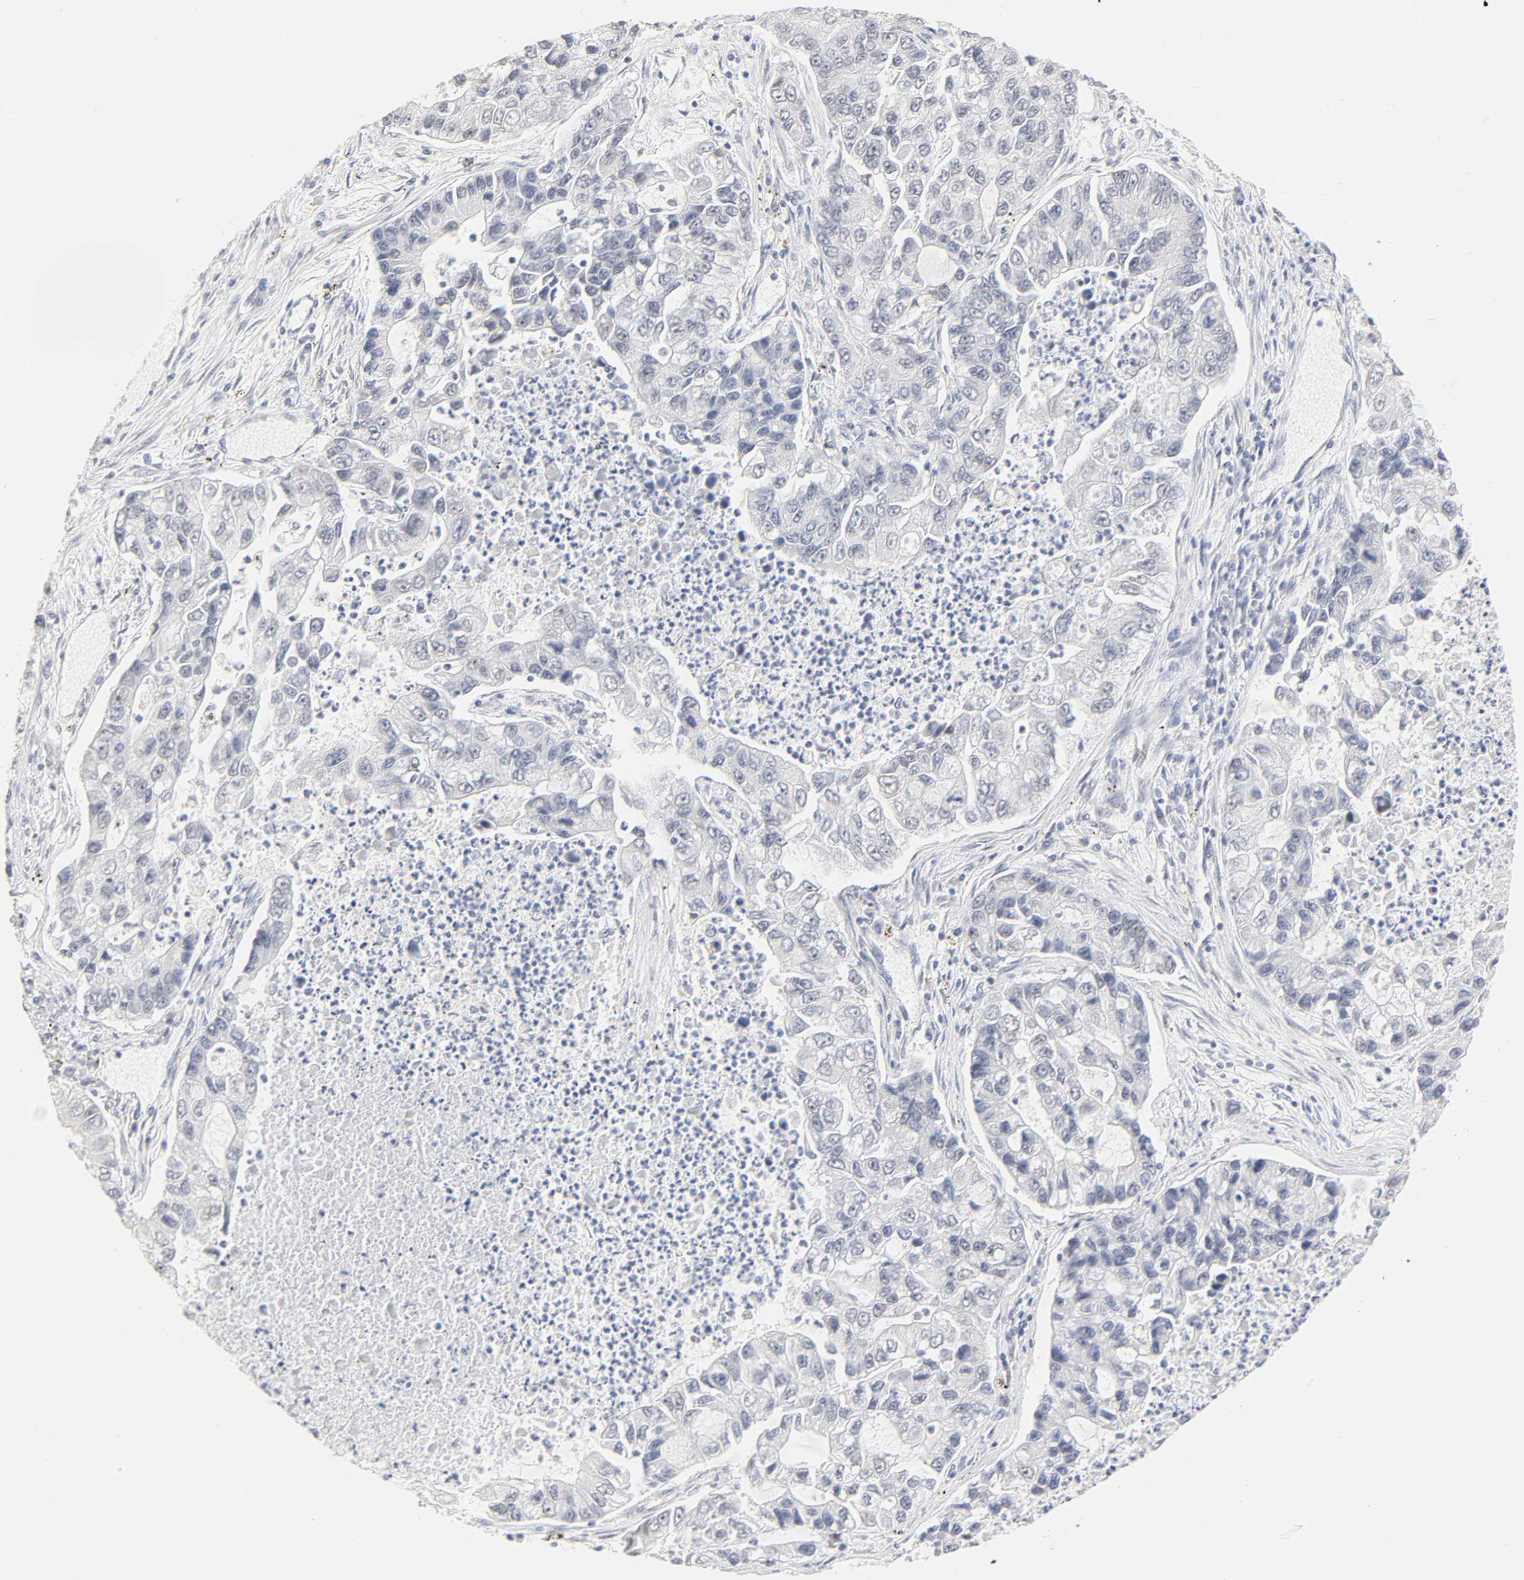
{"staining": {"intensity": "negative", "quantity": "none", "location": "none"}, "tissue": "lung cancer", "cell_type": "Tumor cells", "image_type": "cancer", "snomed": [{"axis": "morphology", "description": "Adenocarcinoma, NOS"}, {"axis": "topography", "description": "Lung"}], "caption": "A histopathology image of human lung cancer is negative for staining in tumor cells. (DAB immunohistochemistry (IHC) visualized using brightfield microscopy, high magnification).", "gene": "MNAT1", "patient": {"sex": "female", "age": 51}}